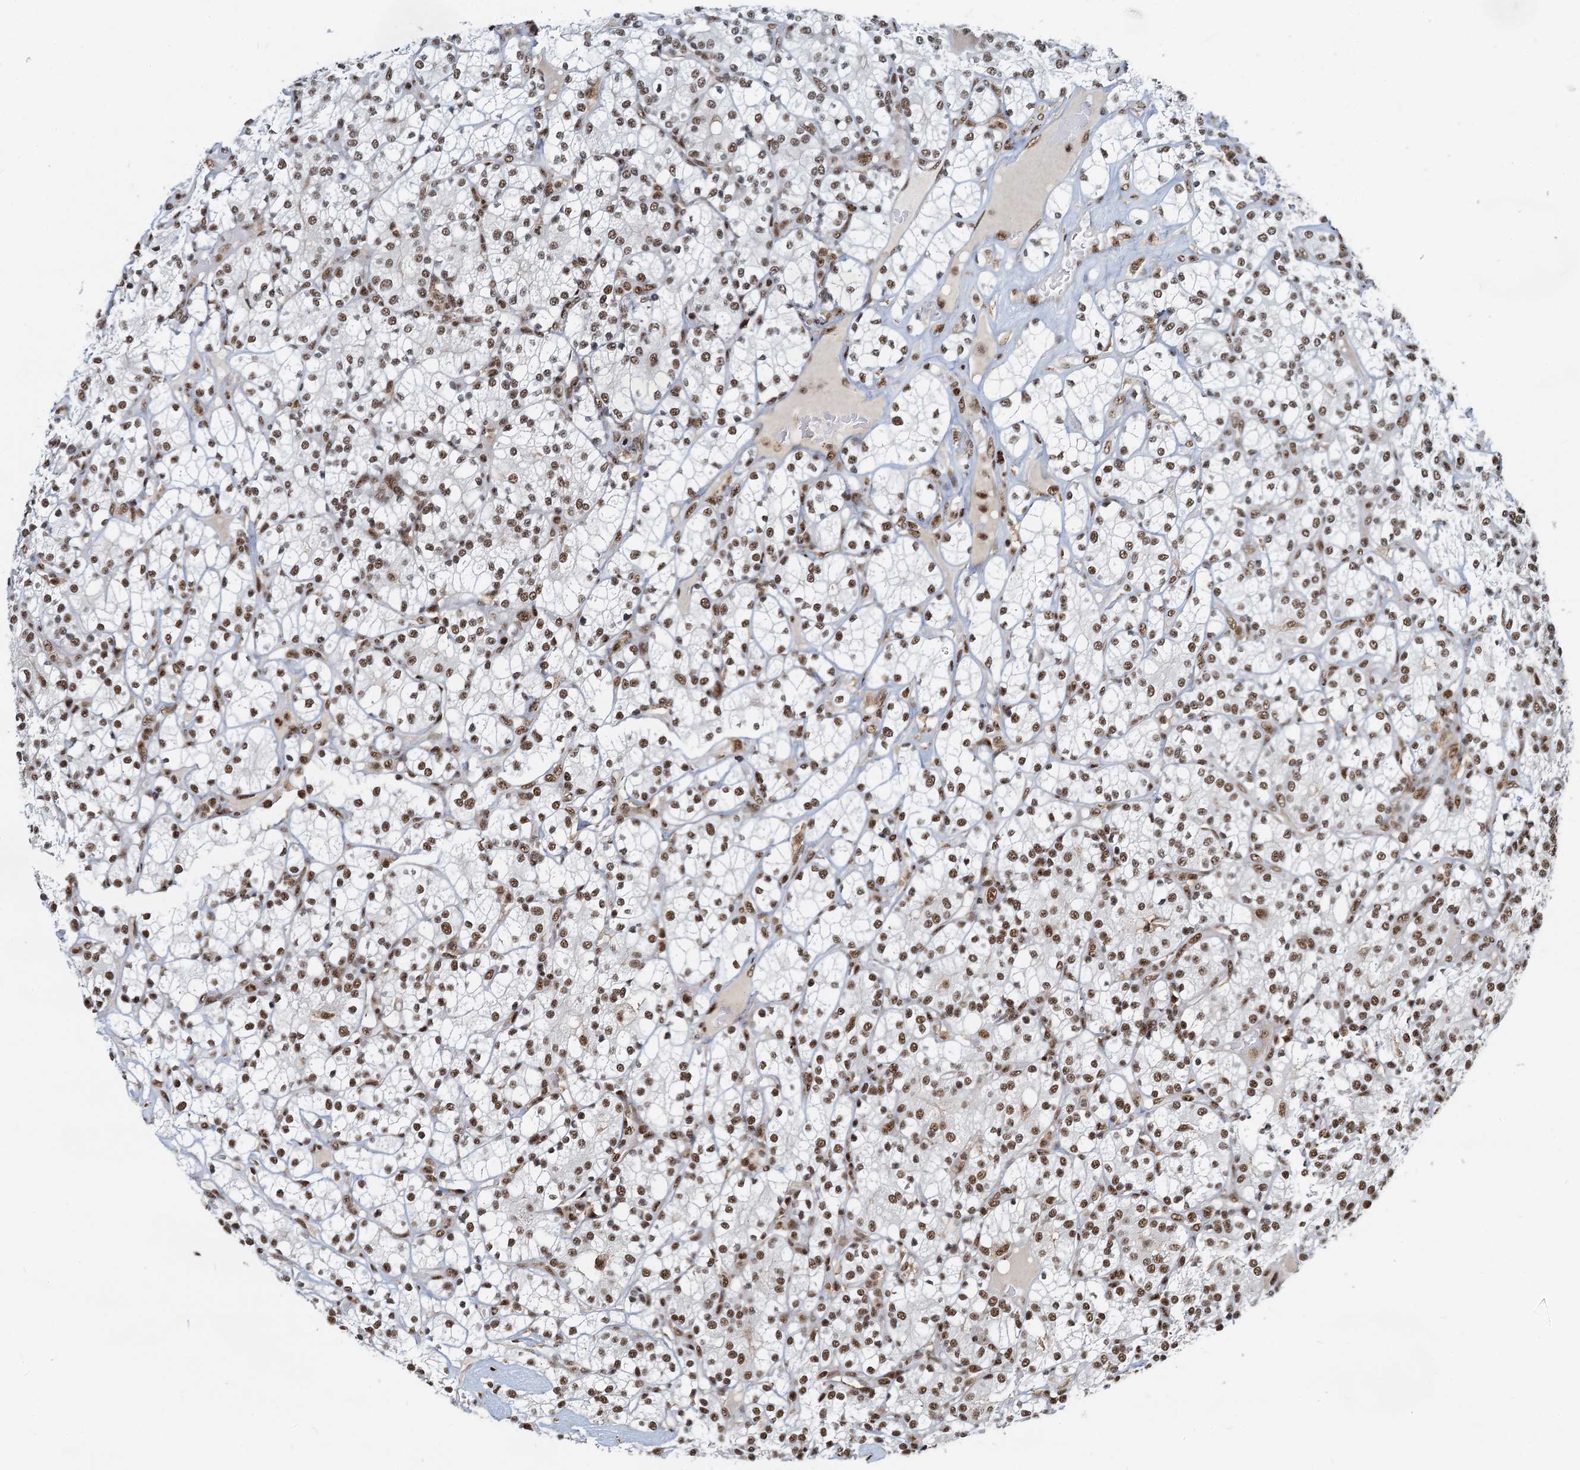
{"staining": {"intensity": "moderate", "quantity": ">75%", "location": "nuclear"}, "tissue": "renal cancer", "cell_type": "Tumor cells", "image_type": "cancer", "snomed": [{"axis": "morphology", "description": "Adenocarcinoma, NOS"}, {"axis": "topography", "description": "Kidney"}], "caption": "Immunohistochemistry (DAB) staining of adenocarcinoma (renal) displays moderate nuclear protein expression in approximately >75% of tumor cells.", "gene": "RBM26", "patient": {"sex": "male", "age": 77}}